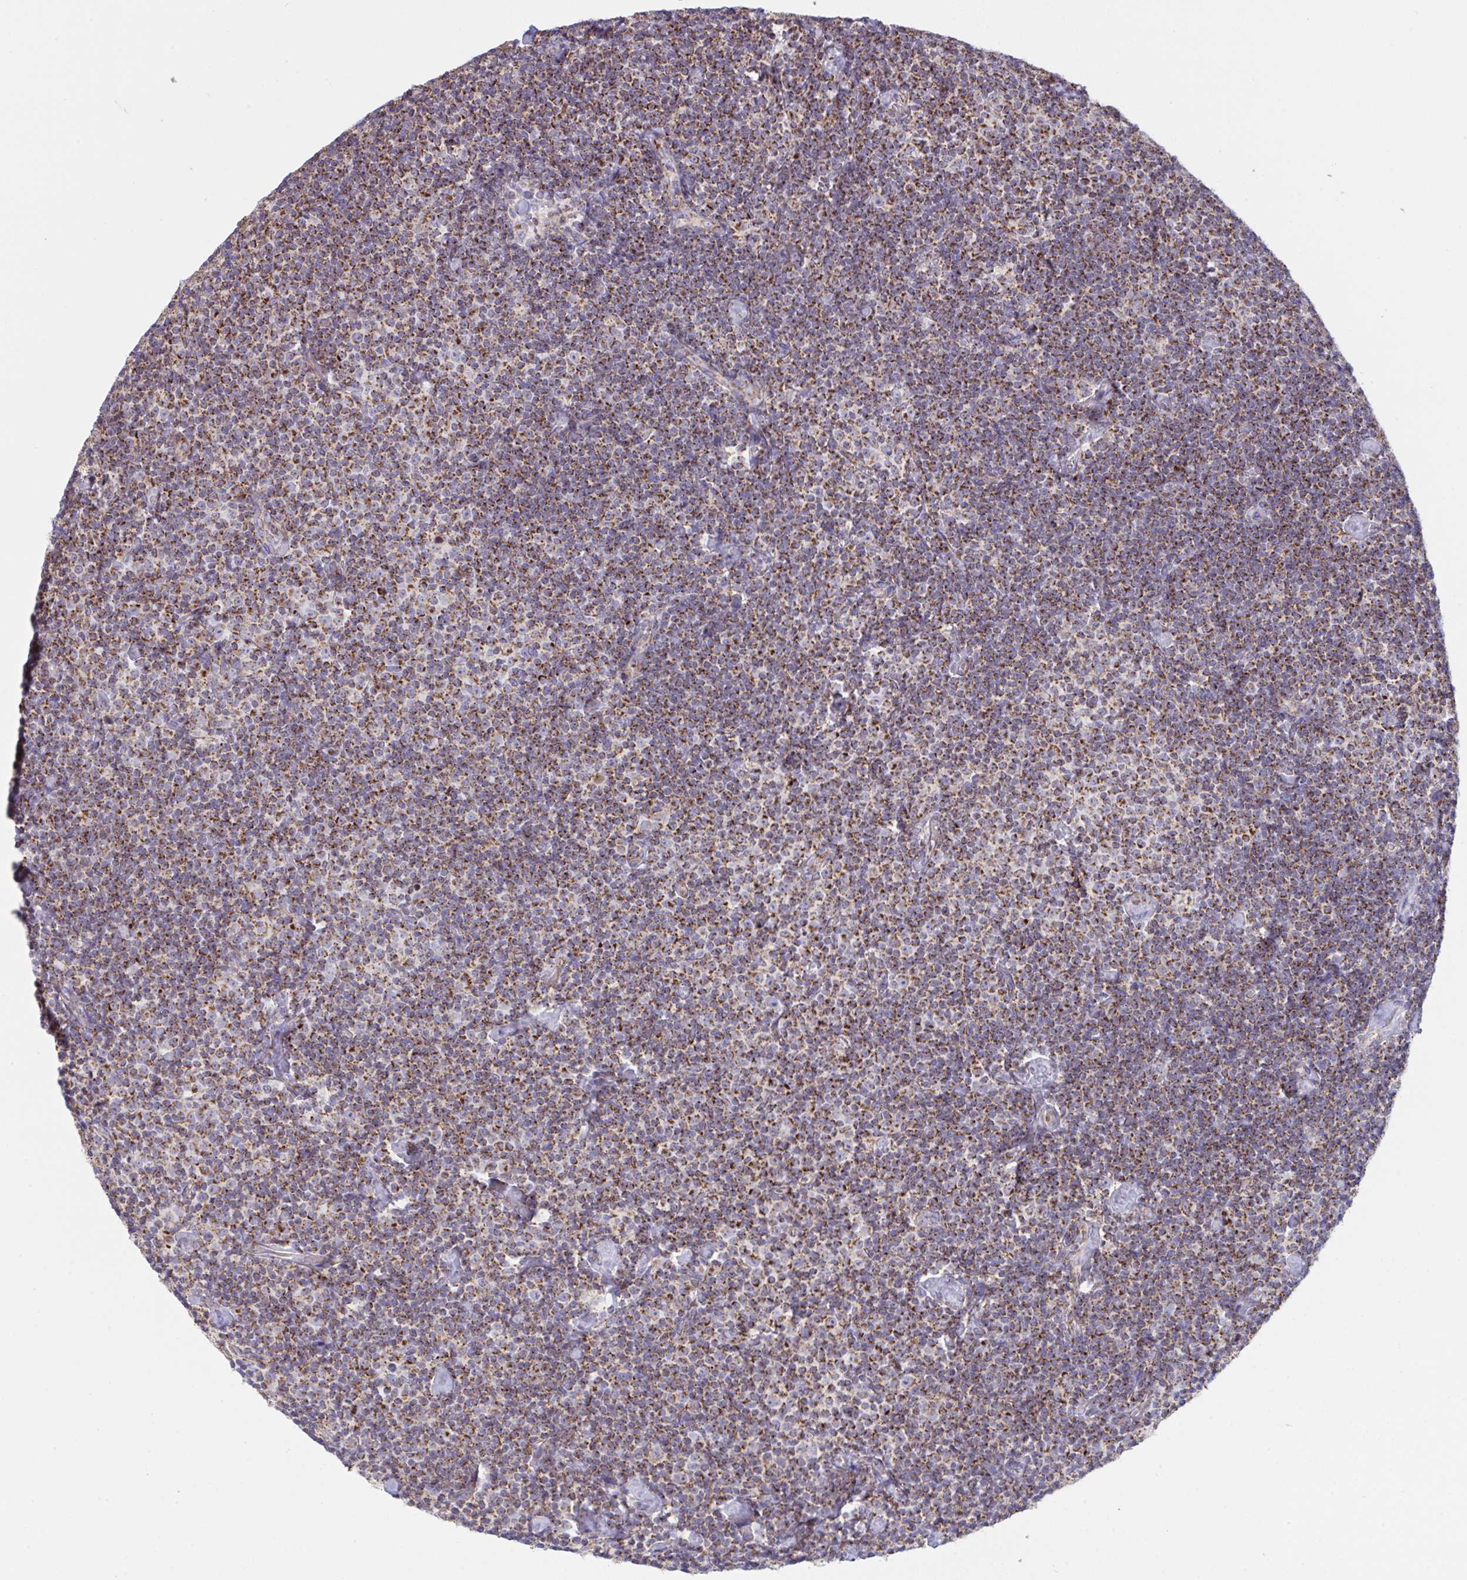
{"staining": {"intensity": "strong", "quantity": ">75%", "location": "cytoplasmic/membranous"}, "tissue": "lymphoma", "cell_type": "Tumor cells", "image_type": "cancer", "snomed": [{"axis": "morphology", "description": "Malignant lymphoma, non-Hodgkin's type, Low grade"}, {"axis": "topography", "description": "Lymph node"}], "caption": "Immunohistochemical staining of malignant lymphoma, non-Hodgkin's type (low-grade) demonstrates high levels of strong cytoplasmic/membranous protein expression in approximately >75% of tumor cells.", "gene": "MICOS10", "patient": {"sex": "male", "age": 81}}